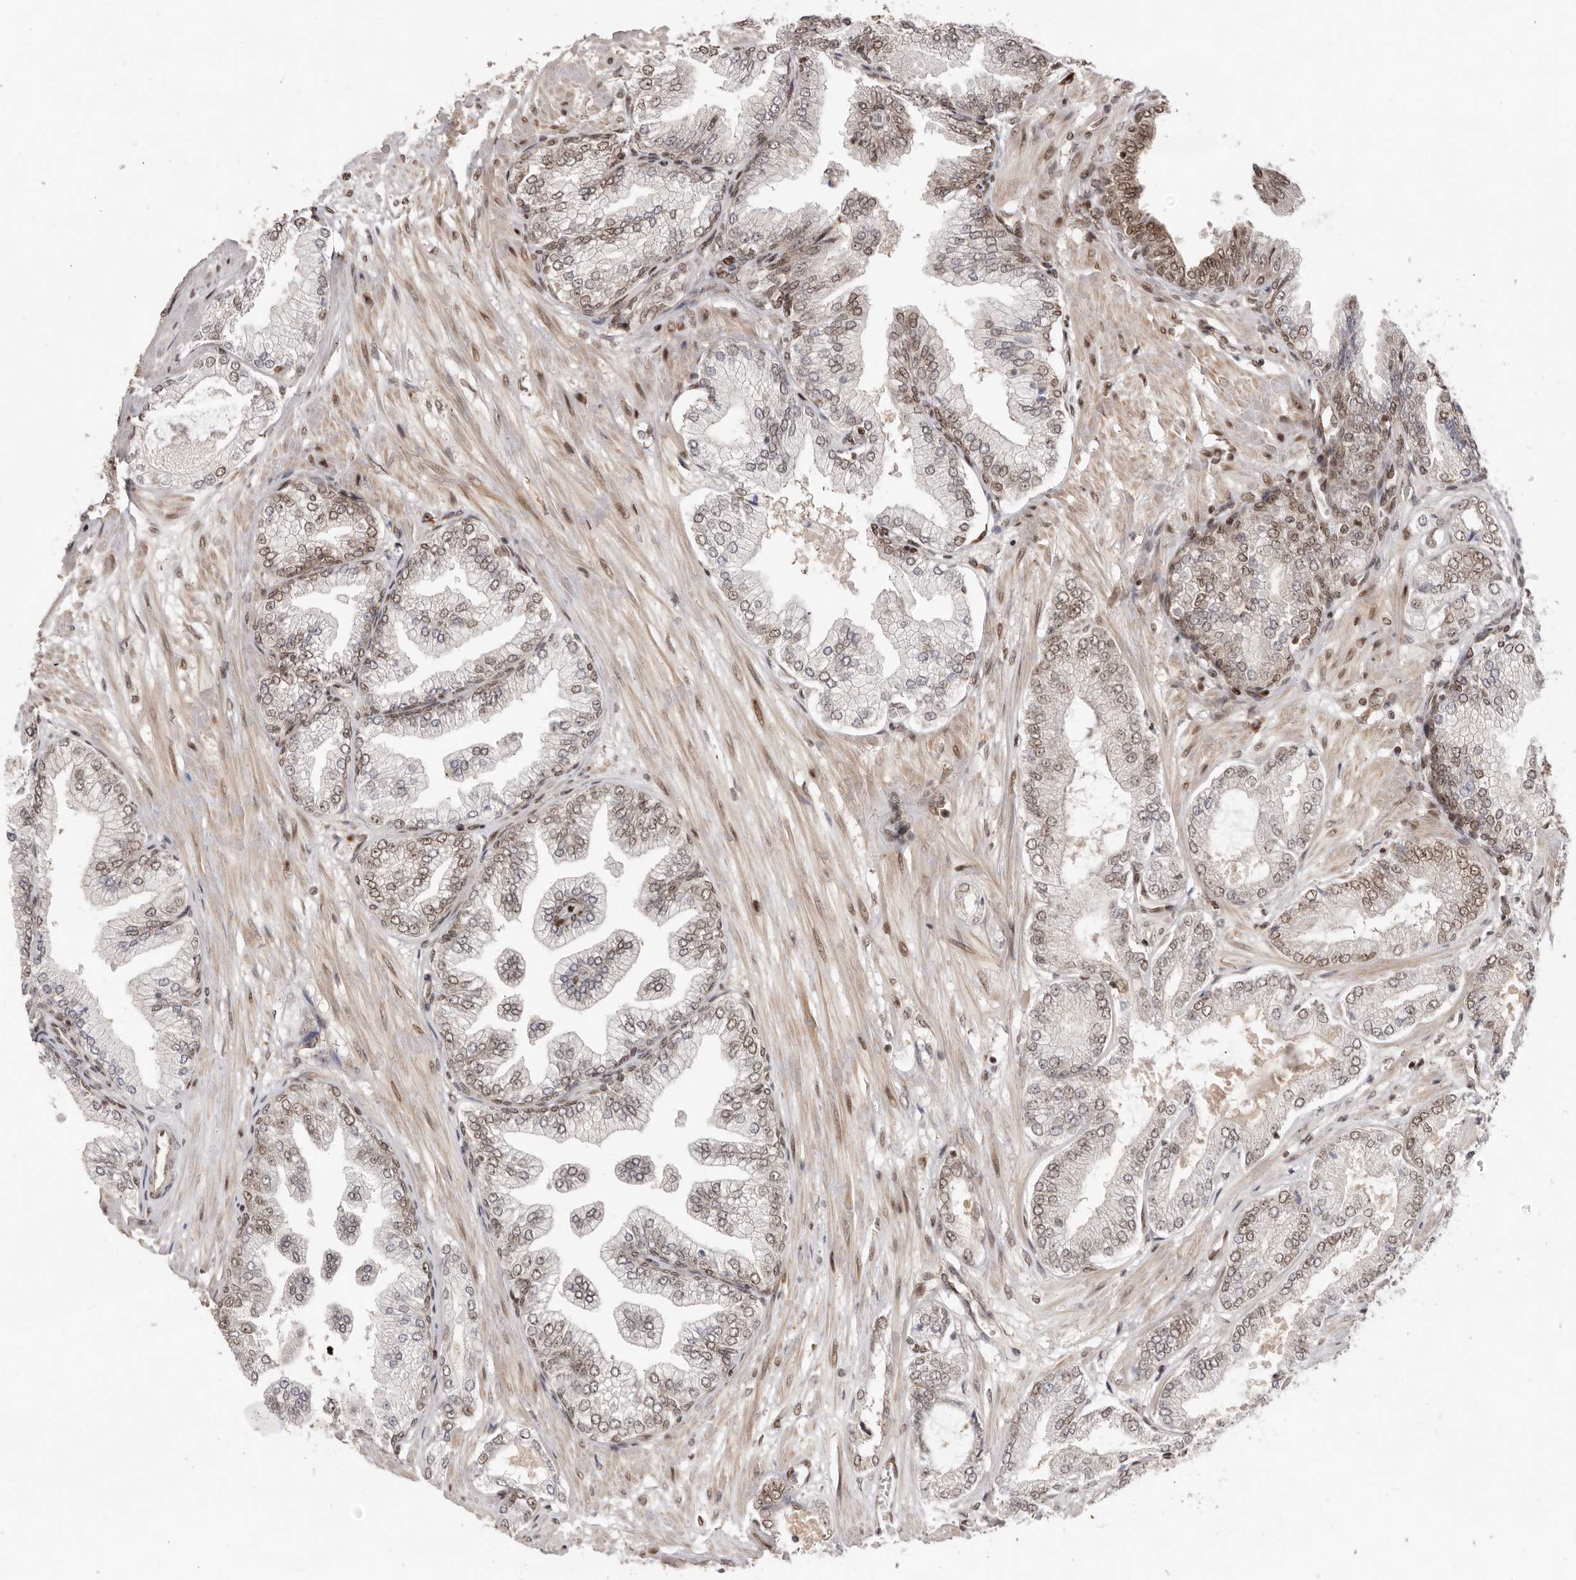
{"staining": {"intensity": "moderate", "quantity": "25%-75%", "location": "nuclear"}, "tissue": "prostate cancer", "cell_type": "Tumor cells", "image_type": "cancer", "snomed": [{"axis": "morphology", "description": "Adenocarcinoma, Low grade"}, {"axis": "topography", "description": "Prostate"}], "caption": "Prostate adenocarcinoma (low-grade) stained with DAB (3,3'-diaminobenzidine) immunohistochemistry demonstrates medium levels of moderate nuclear positivity in about 25%-75% of tumor cells.", "gene": "CHTOP", "patient": {"sex": "male", "age": 63}}